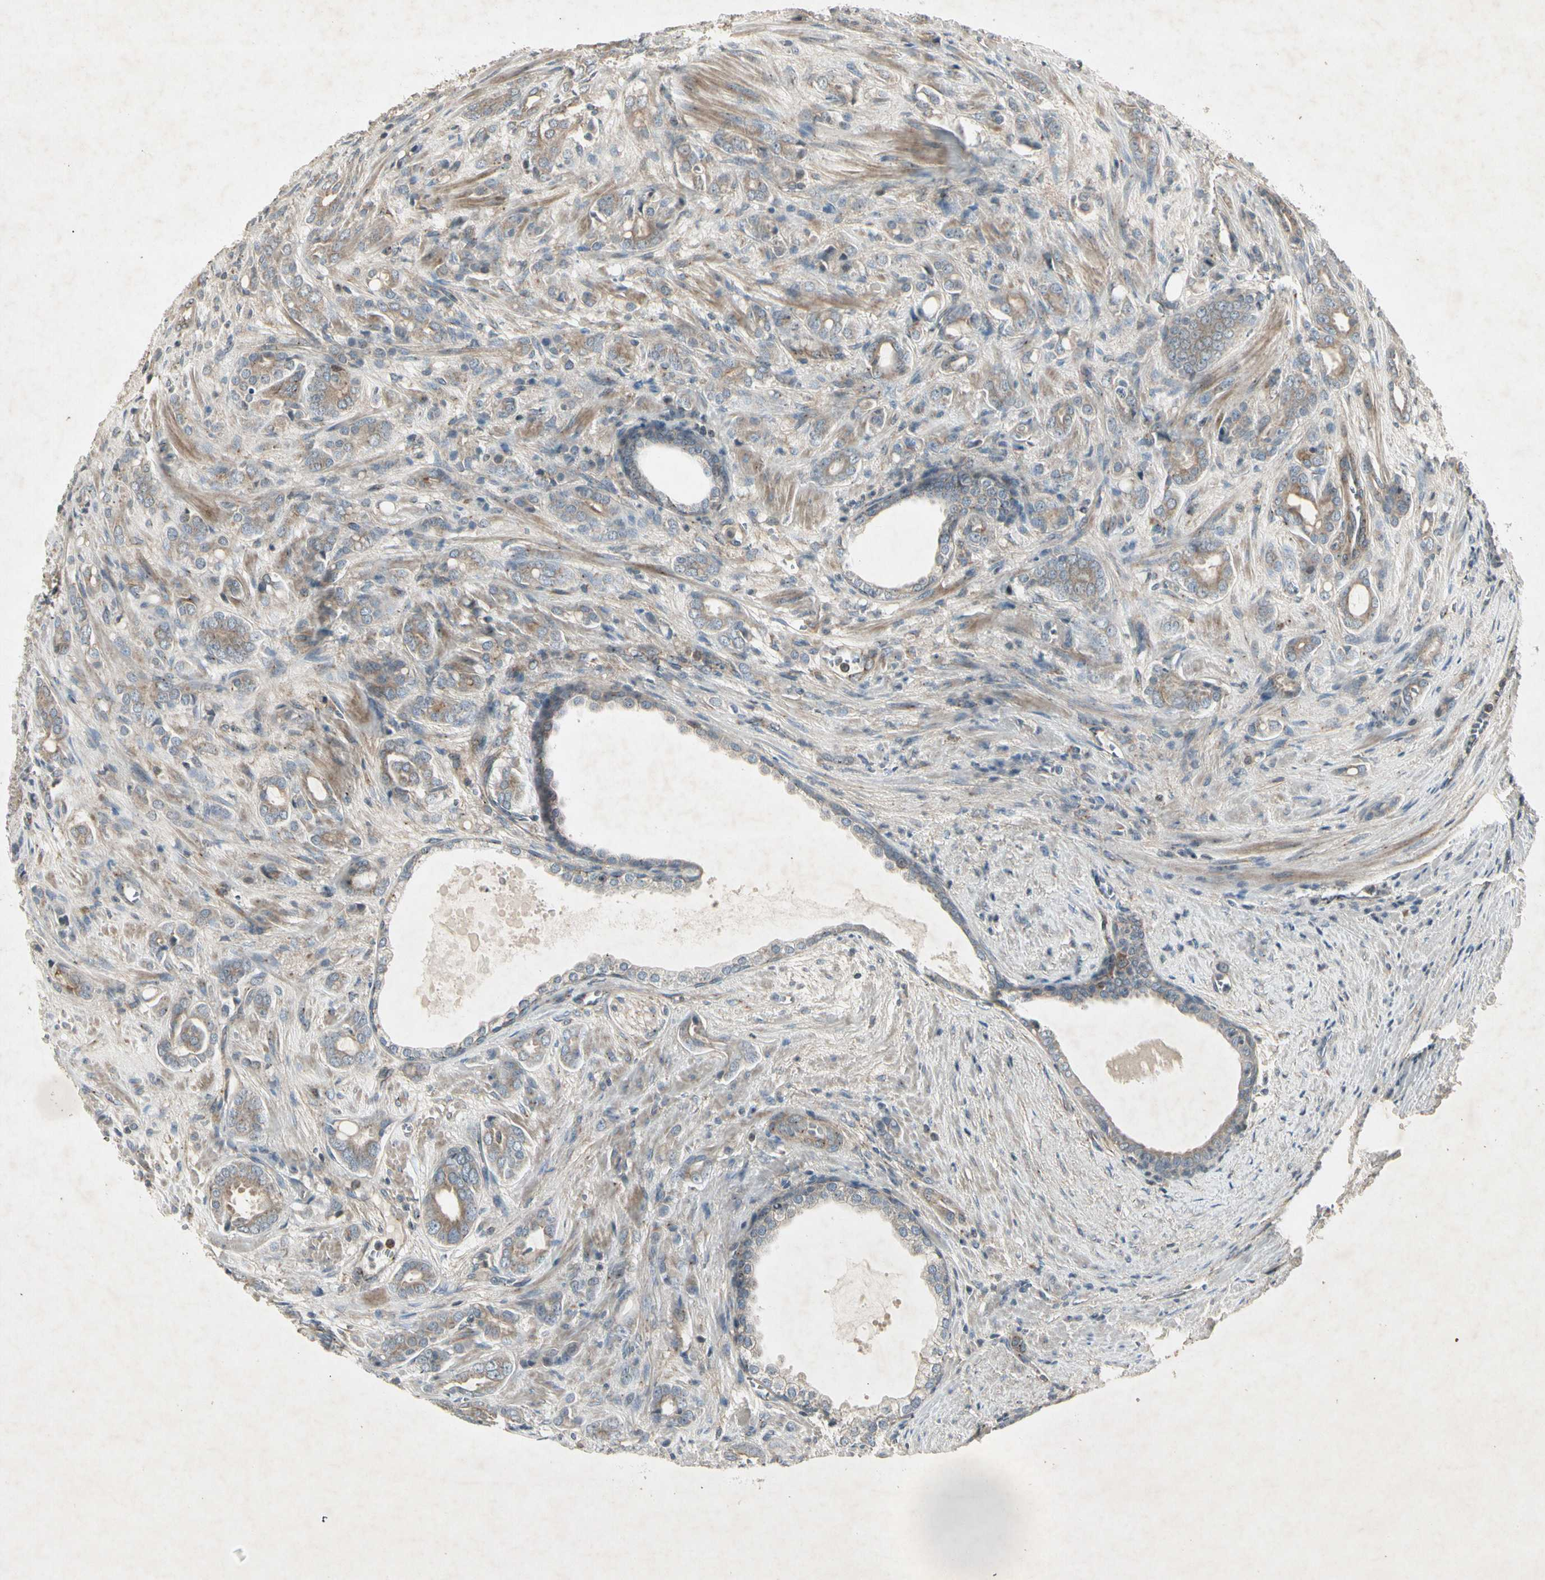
{"staining": {"intensity": "weak", "quantity": ">75%", "location": "cytoplasmic/membranous"}, "tissue": "prostate cancer", "cell_type": "Tumor cells", "image_type": "cancer", "snomed": [{"axis": "morphology", "description": "Adenocarcinoma, High grade"}, {"axis": "topography", "description": "Prostate"}], "caption": "Immunohistochemistry of human prostate cancer displays low levels of weak cytoplasmic/membranous staining in approximately >75% of tumor cells.", "gene": "TEK", "patient": {"sex": "male", "age": 64}}